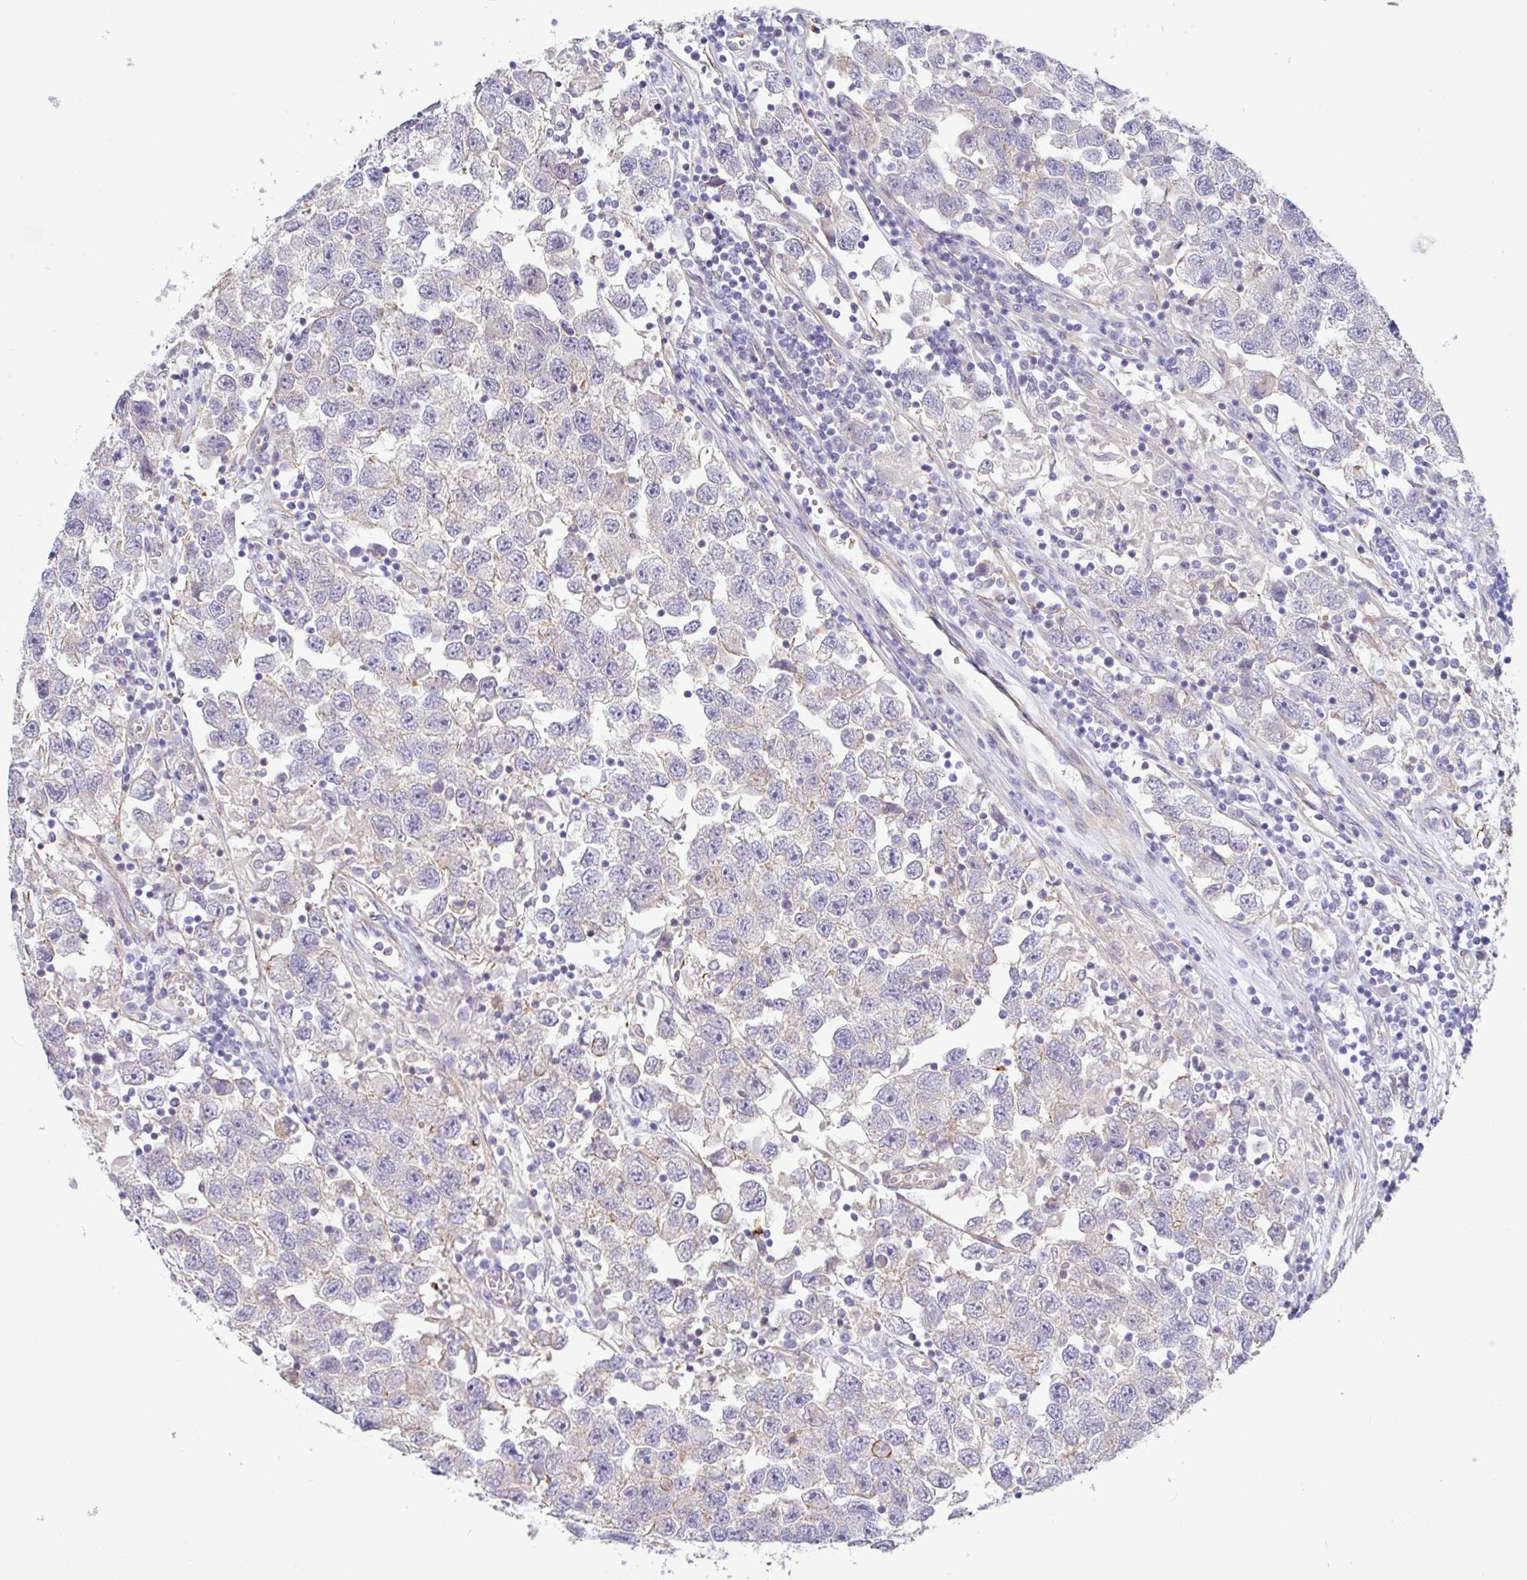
{"staining": {"intensity": "negative", "quantity": "none", "location": "none"}, "tissue": "testis cancer", "cell_type": "Tumor cells", "image_type": "cancer", "snomed": [{"axis": "morphology", "description": "Seminoma, NOS"}, {"axis": "topography", "description": "Testis"}], "caption": "A histopathology image of human testis seminoma is negative for staining in tumor cells. (Brightfield microscopy of DAB (3,3'-diaminobenzidine) immunohistochemistry at high magnification).", "gene": "PLCD4", "patient": {"sex": "male", "age": 26}}